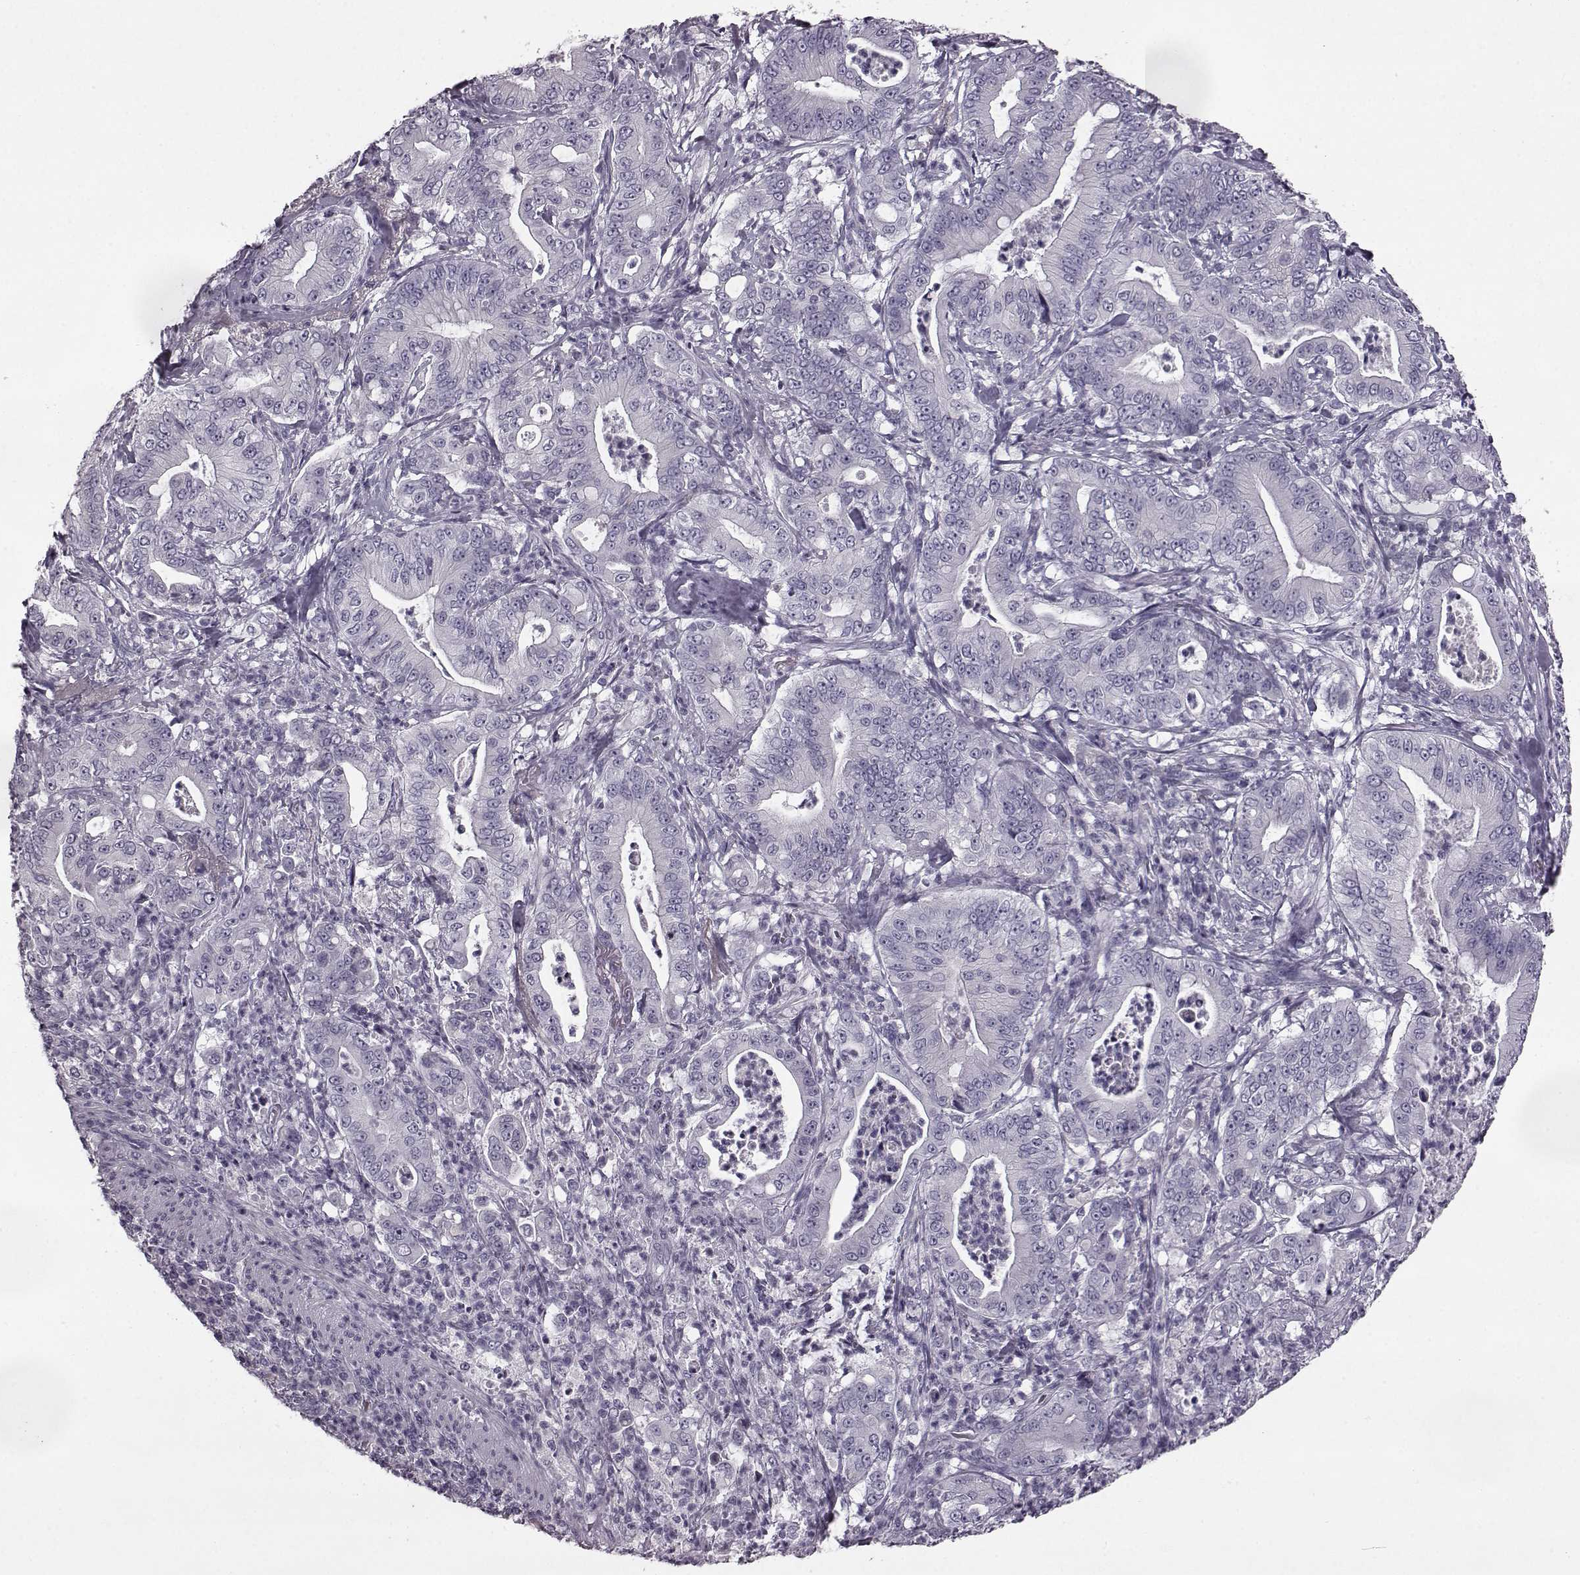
{"staining": {"intensity": "negative", "quantity": "none", "location": "none"}, "tissue": "pancreatic cancer", "cell_type": "Tumor cells", "image_type": "cancer", "snomed": [{"axis": "morphology", "description": "Adenocarcinoma, NOS"}, {"axis": "topography", "description": "Pancreas"}], "caption": "DAB (3,3'-diaminobenzidine) immunohistochemical staining of human adenocarcinoma (pancreatic) demonstrates no significant positivity in tumor cells.", "gene": "ODAD4", "patient": {"sex": "male", "age": 71}}